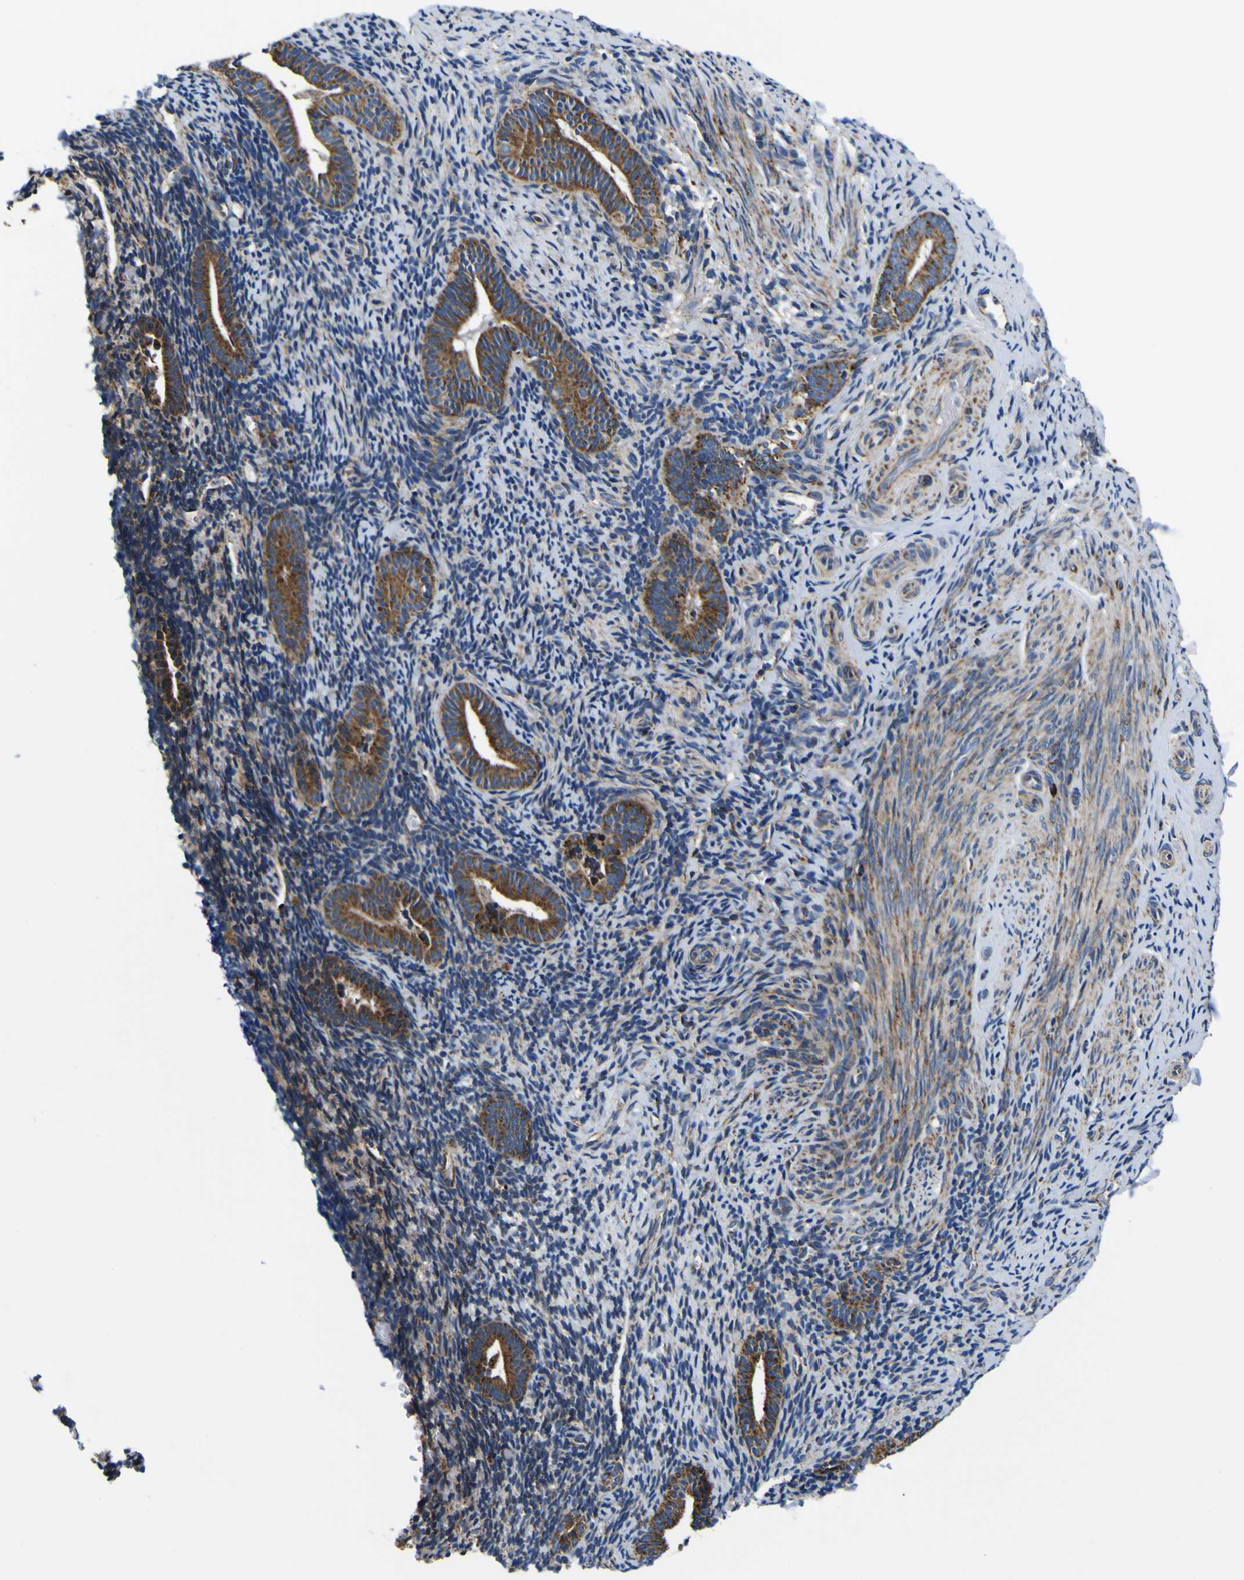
{"staining": {"intensity": "strong", "quantity": "<25%", "location": "cytoplasmic/membranous"}, "tissue": "endometrium", "cell_type": "Cells in endometrial stroma", "image_type": "normal", "snomed": [{"axis": "morphology", "description": "Normal tissue, NOS"}, {"axis": "topography", "description": "Endometrium"}], "caption": "IHC micrograph of unremarkable endometrium: endometrium stained using immunohistochemistry (IHC) exhibits medium levels of strong protein expression localized specifically in the cytoplasmic/membranous of cells in endometrial stroma, appearing as a cytoplasmic/membranous brown color.", "gene": "PTRH2", "patient": {"sex": "female", "age": 51}}